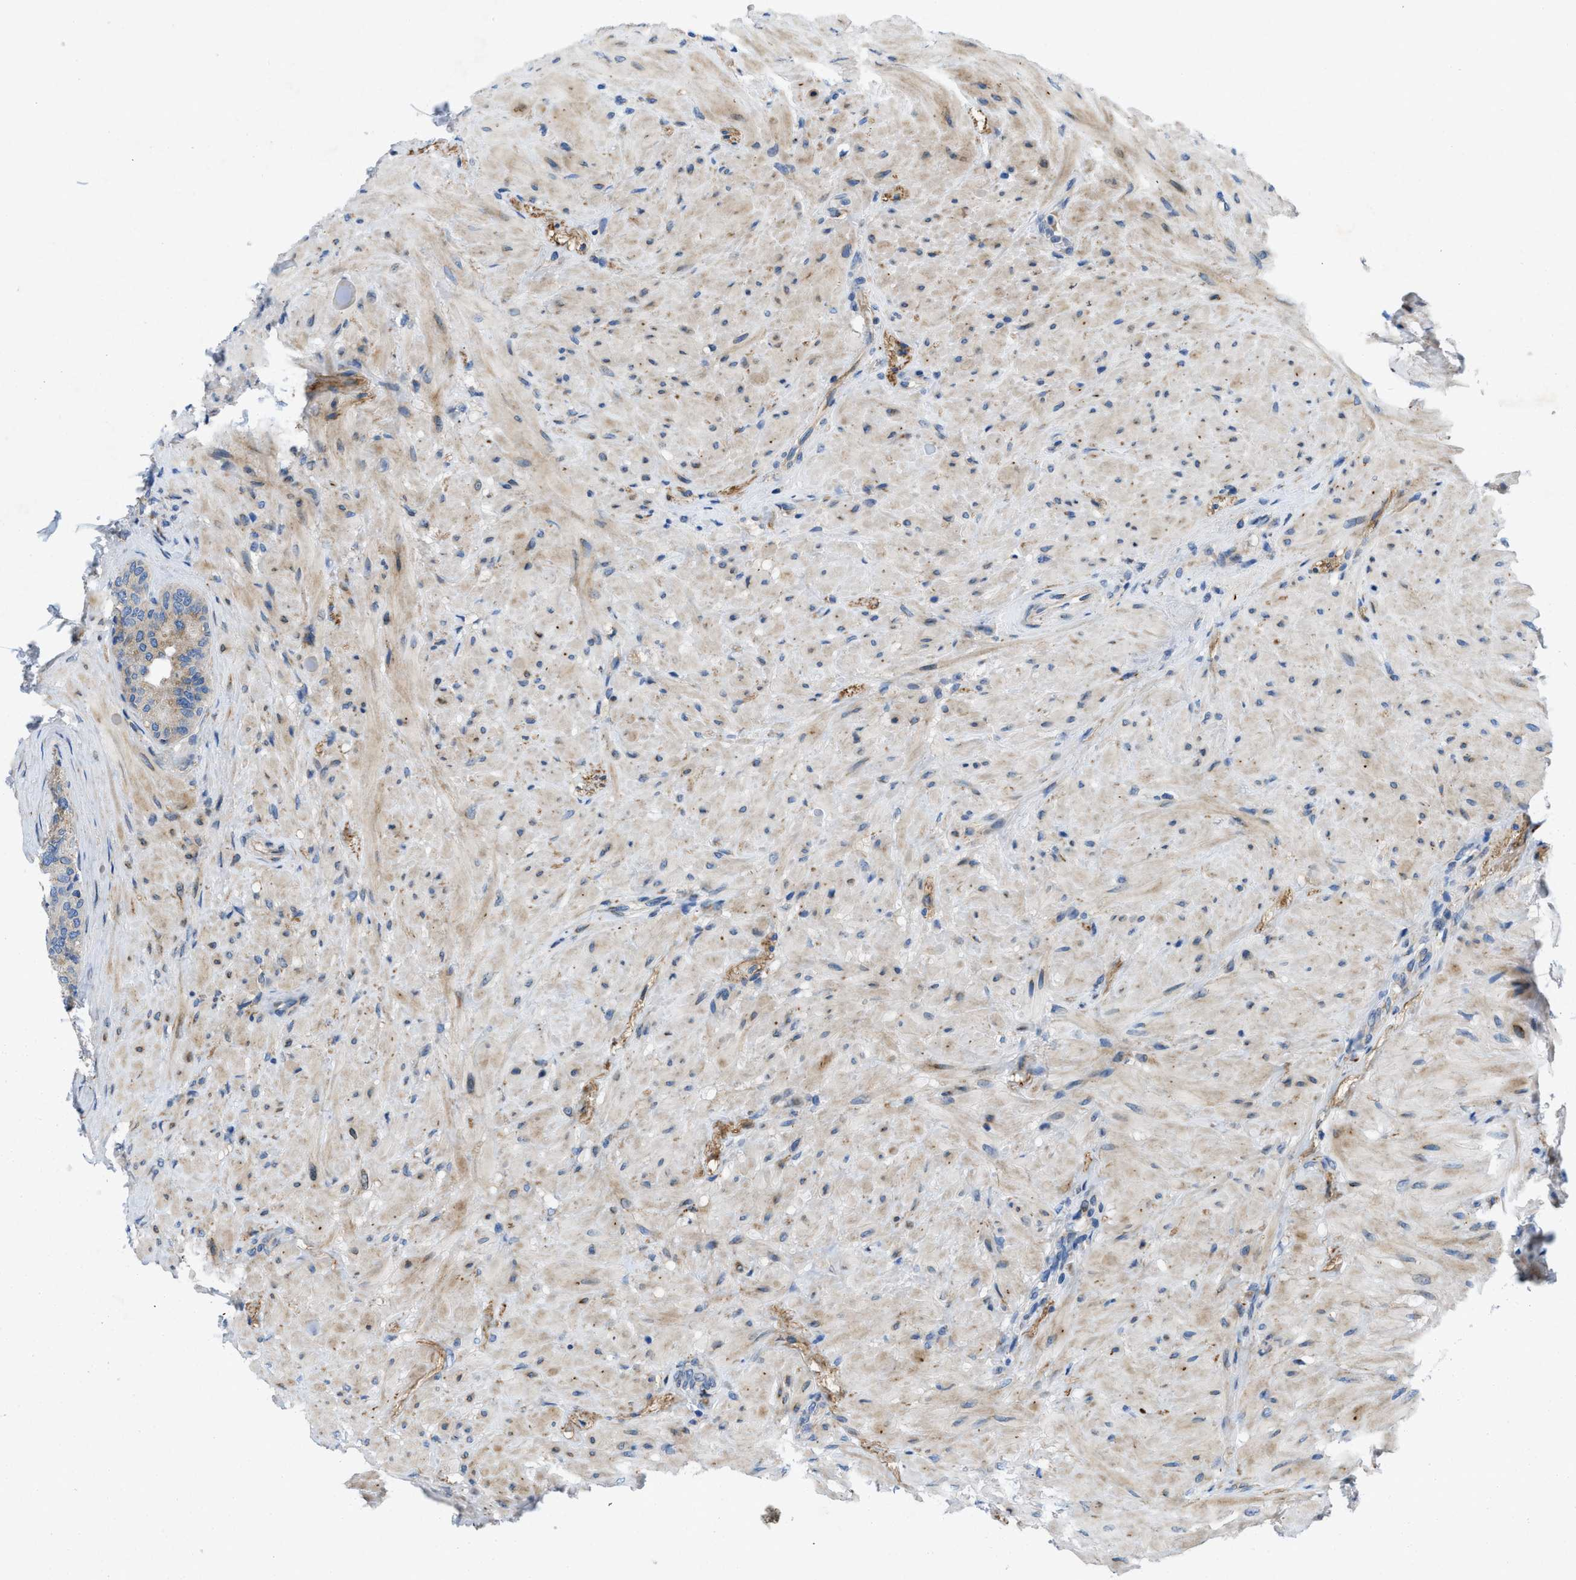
{"staining": {"intensity": "moderate", "quantity": "25%-75%", "location": "cytoplasmic/membranous"}, "tissue": "seminal vesicle", "cell_type": "Glandular cells", "image_type": "normal", "snomed": [{"axis": "morphology", "description": "Normal tissue, NOS"}, {"axis": "topography", "description": "Seminal veicle"}], "caption": "This image demonstrates immunohistochemistry staining of benign human seminal vesicle, with medium moderate cytoplasmic/membranous positivity in approximately 25%-75% of glandular cells.", "gene": "TMEM248", "patient": {"sex": "male", "age": 68}}